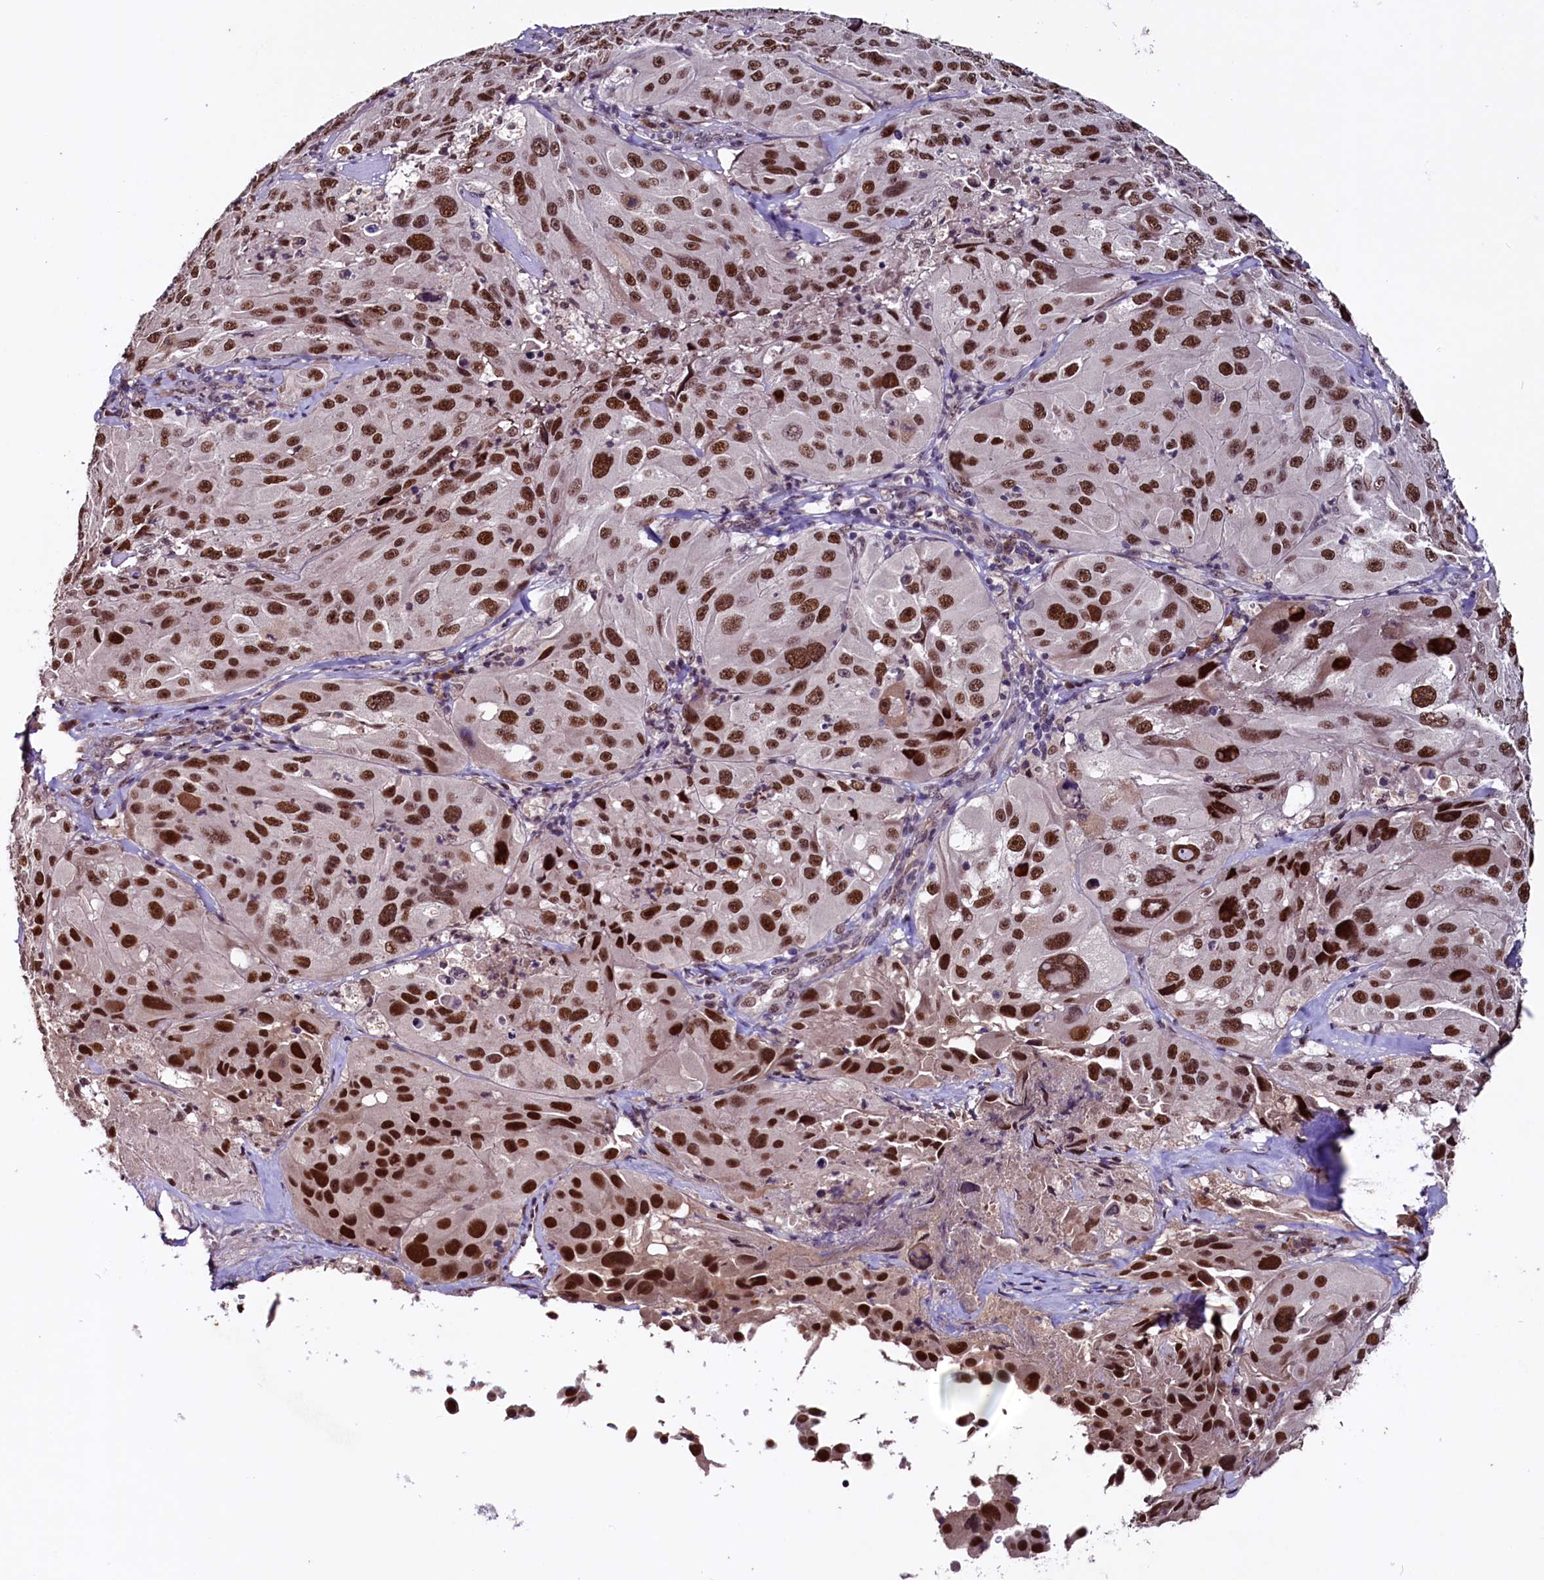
{"staining": {"intensity": "strong", "quantity": ">75%", "location": "nuclear"}, "tissue": "melanoma", "cell_type": "Tumor cells", "image_type": "cancer", "snomed": [{"axis": "morphology", "description": "Malignant melanoma, Metastatic site"}, {"axis": "topography", "description": "Lymph node"}], "caption": "A histopathology image of malignant melanoma (metastatic site) stained for a protein shows strong nuclear brown staining in tumor cells.", "gene": "RNMT", "patient": {"sex": "male", "age": 62}}